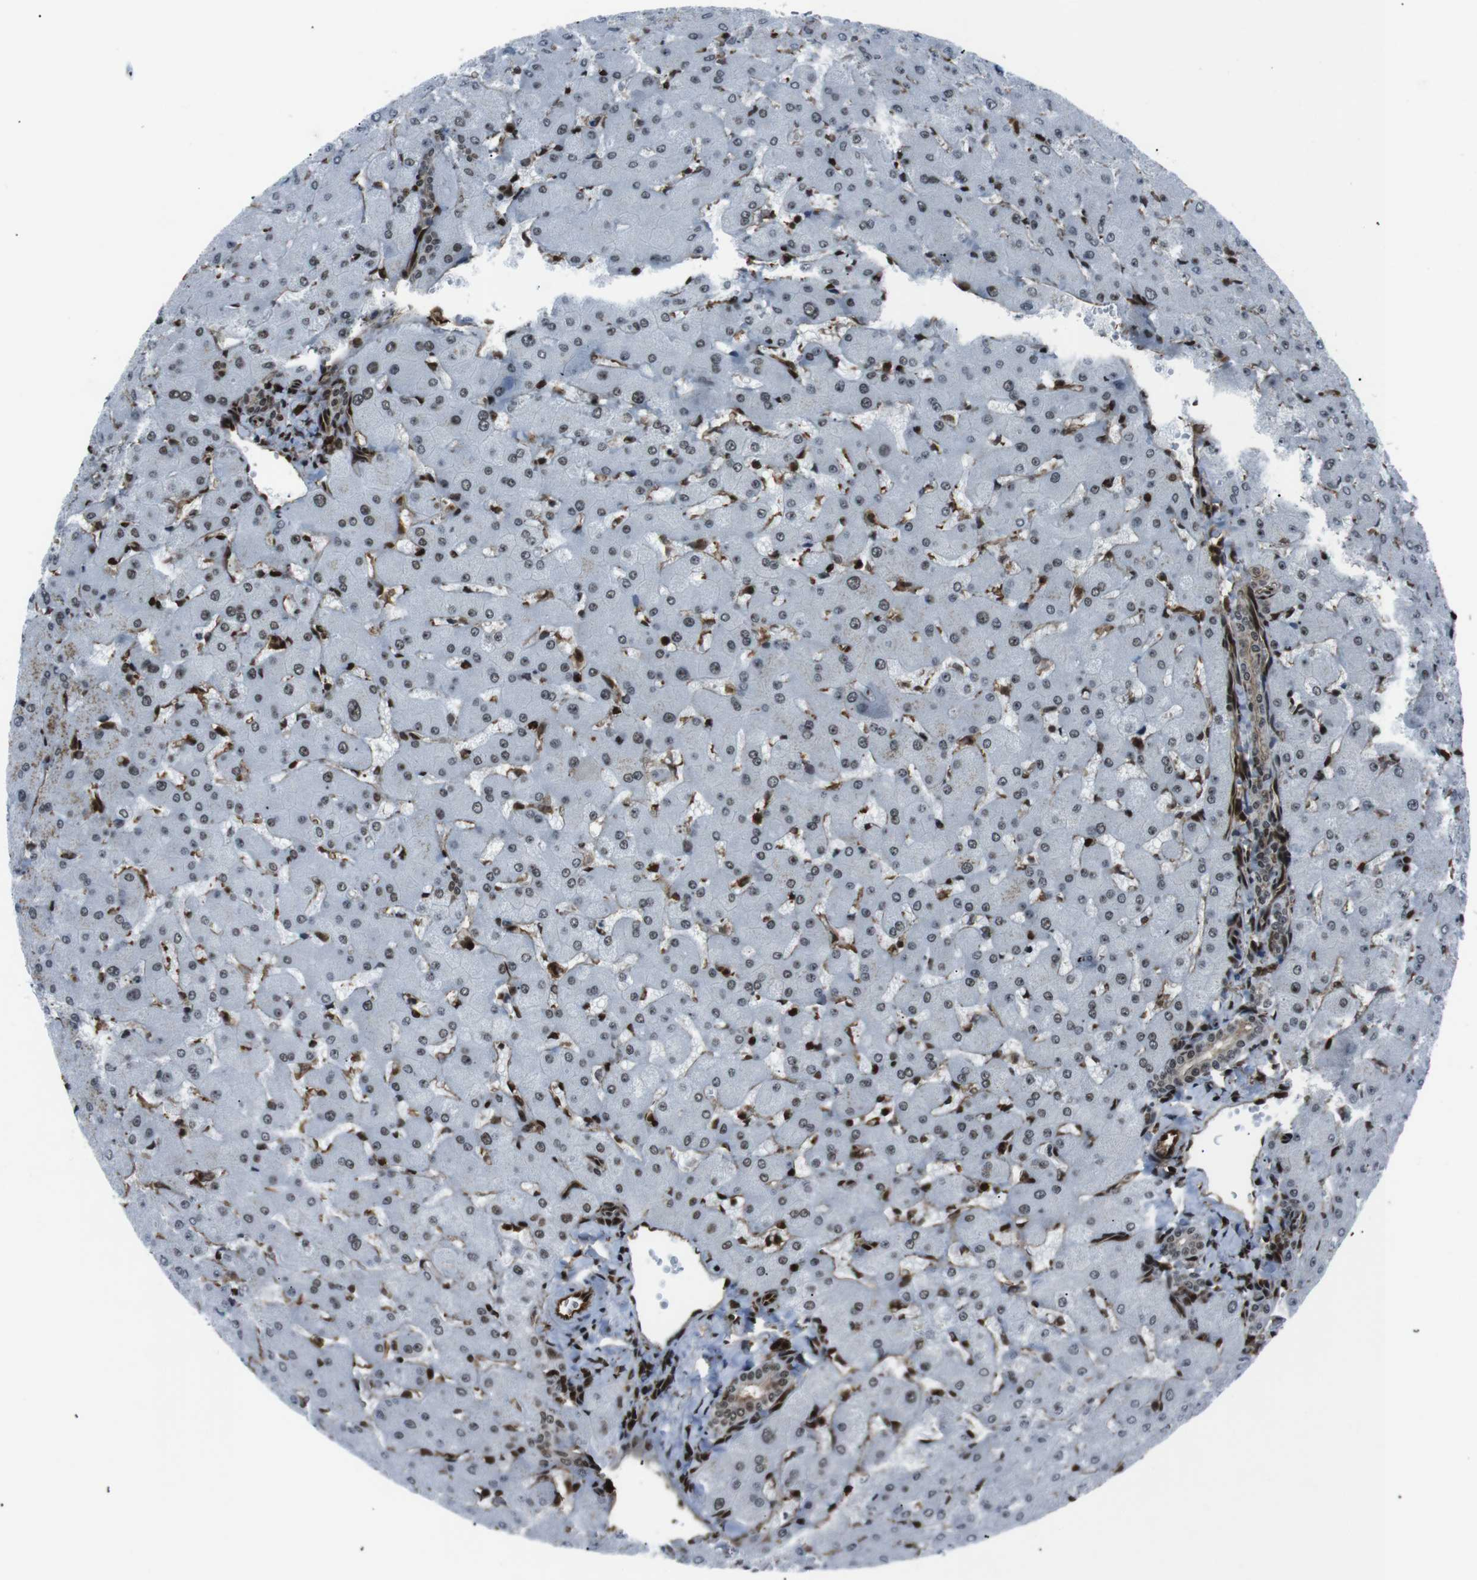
{"staining": {"intensity": "moderate", "quantity": ">75%", "location": "nuclear"}, "tissue": "liver", "cell_type": "Cholangiocytes", "image_type": "normal", "snomed": [{"axis": "morphology", "description": "Normal tissue, NOS"}, {"axis": "topography", "description": "Liver"}], "caption": "Brown immunohistochemical staining in normal liver demonstrates moderate nuclear expression in approximately >75% of cholangiocytes.", "gene": "HNRNPU", "patient": {"sex": "female", "age": 63}}